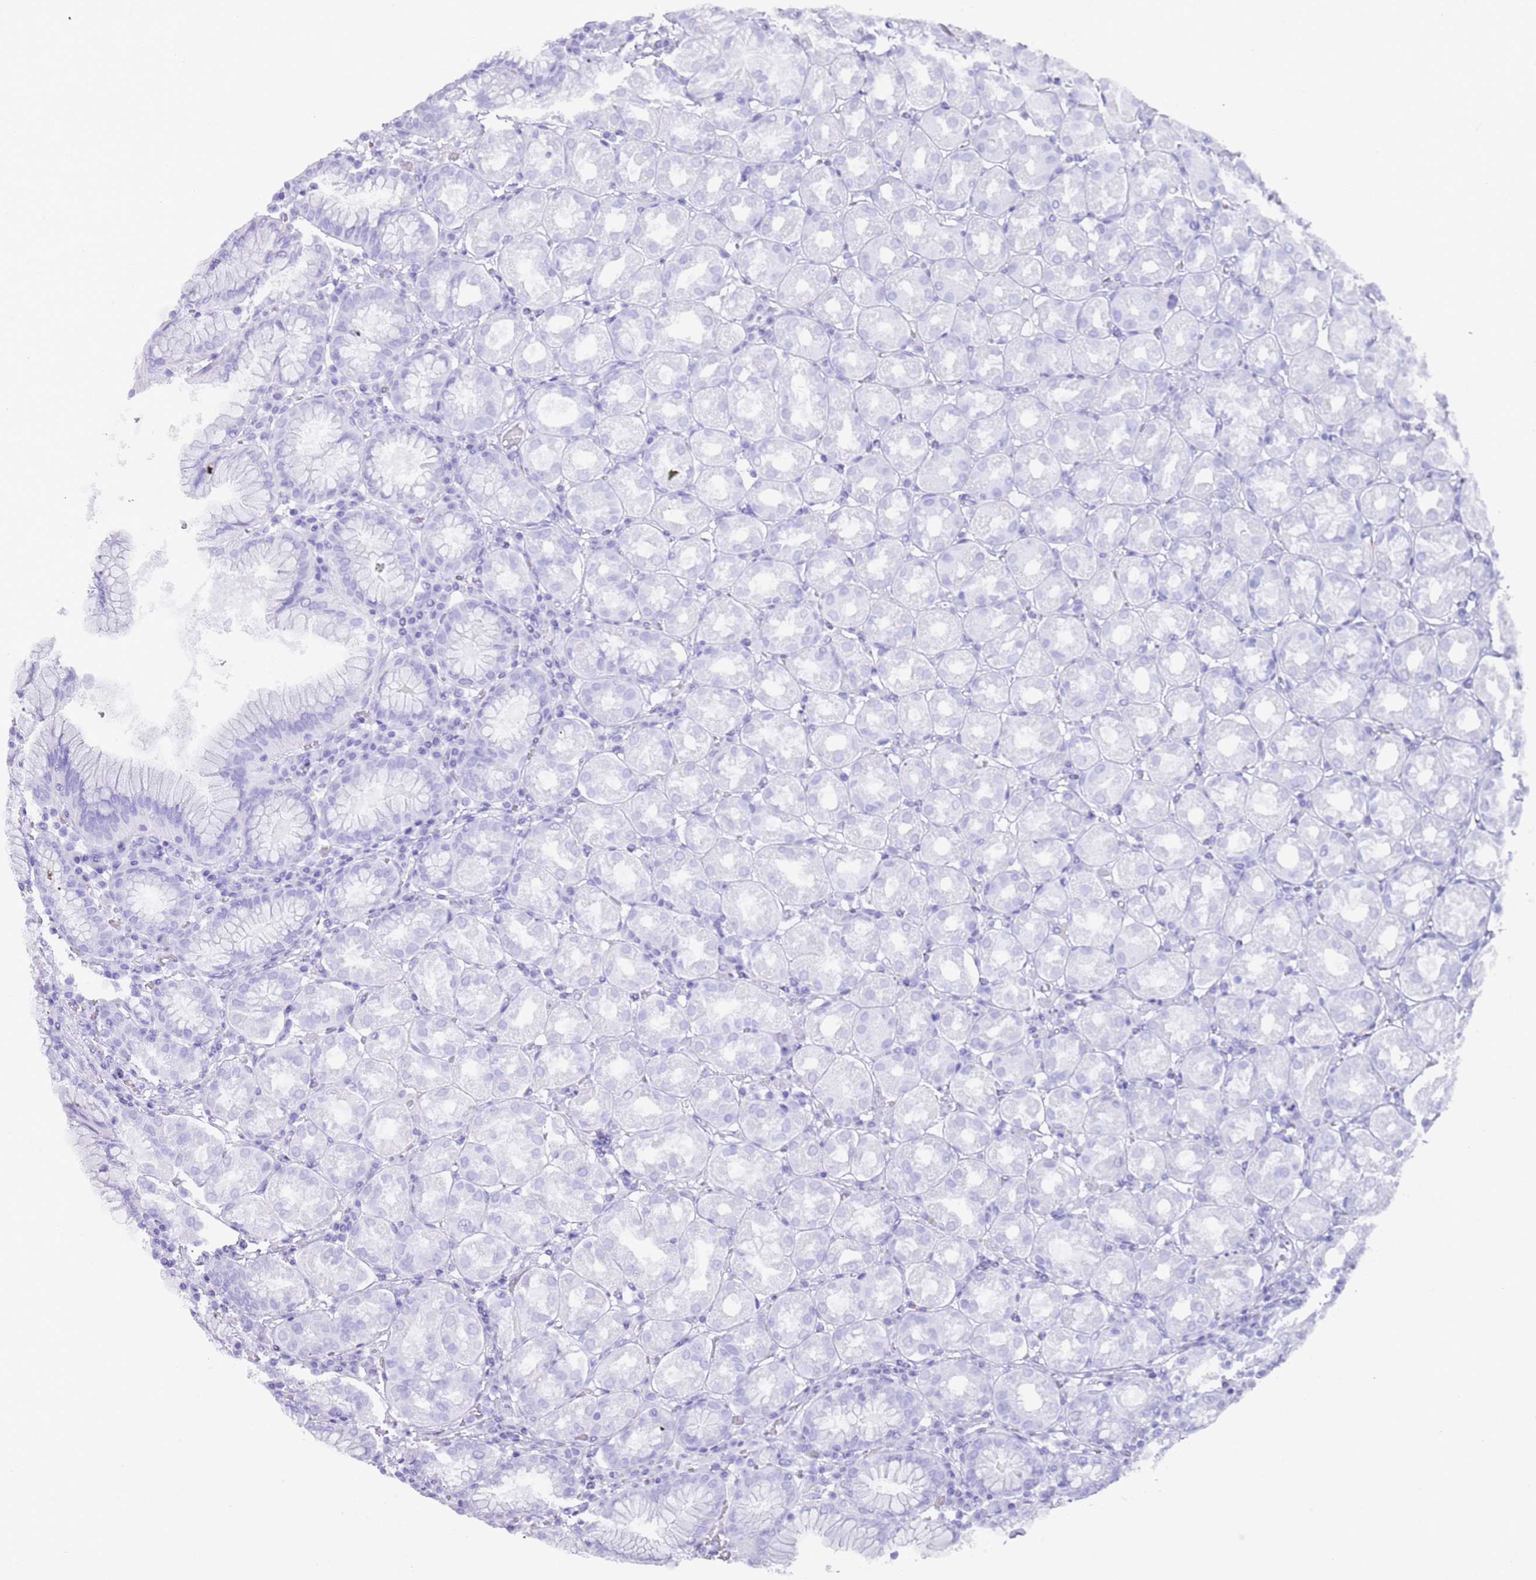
{"staining": {"intensity": "negative", "quantity": "none", "location": "none"}, "tissue": "stomach", "cell_type": "Glandular cells", "image_type": "normal", "snomed": [{"axis": "morphology", "description": "Normal tissue, NOS"}, {"axis": "topography", "description": "Stomach"}, {"axis": "topography", "description": "Stomach, lower"}], "caption": "An image of stomach stained for a protein demonstrates no brown staining in glandular cells.", "gene": "MYADML2", "patient": {"sex": "female", "age": 56}}